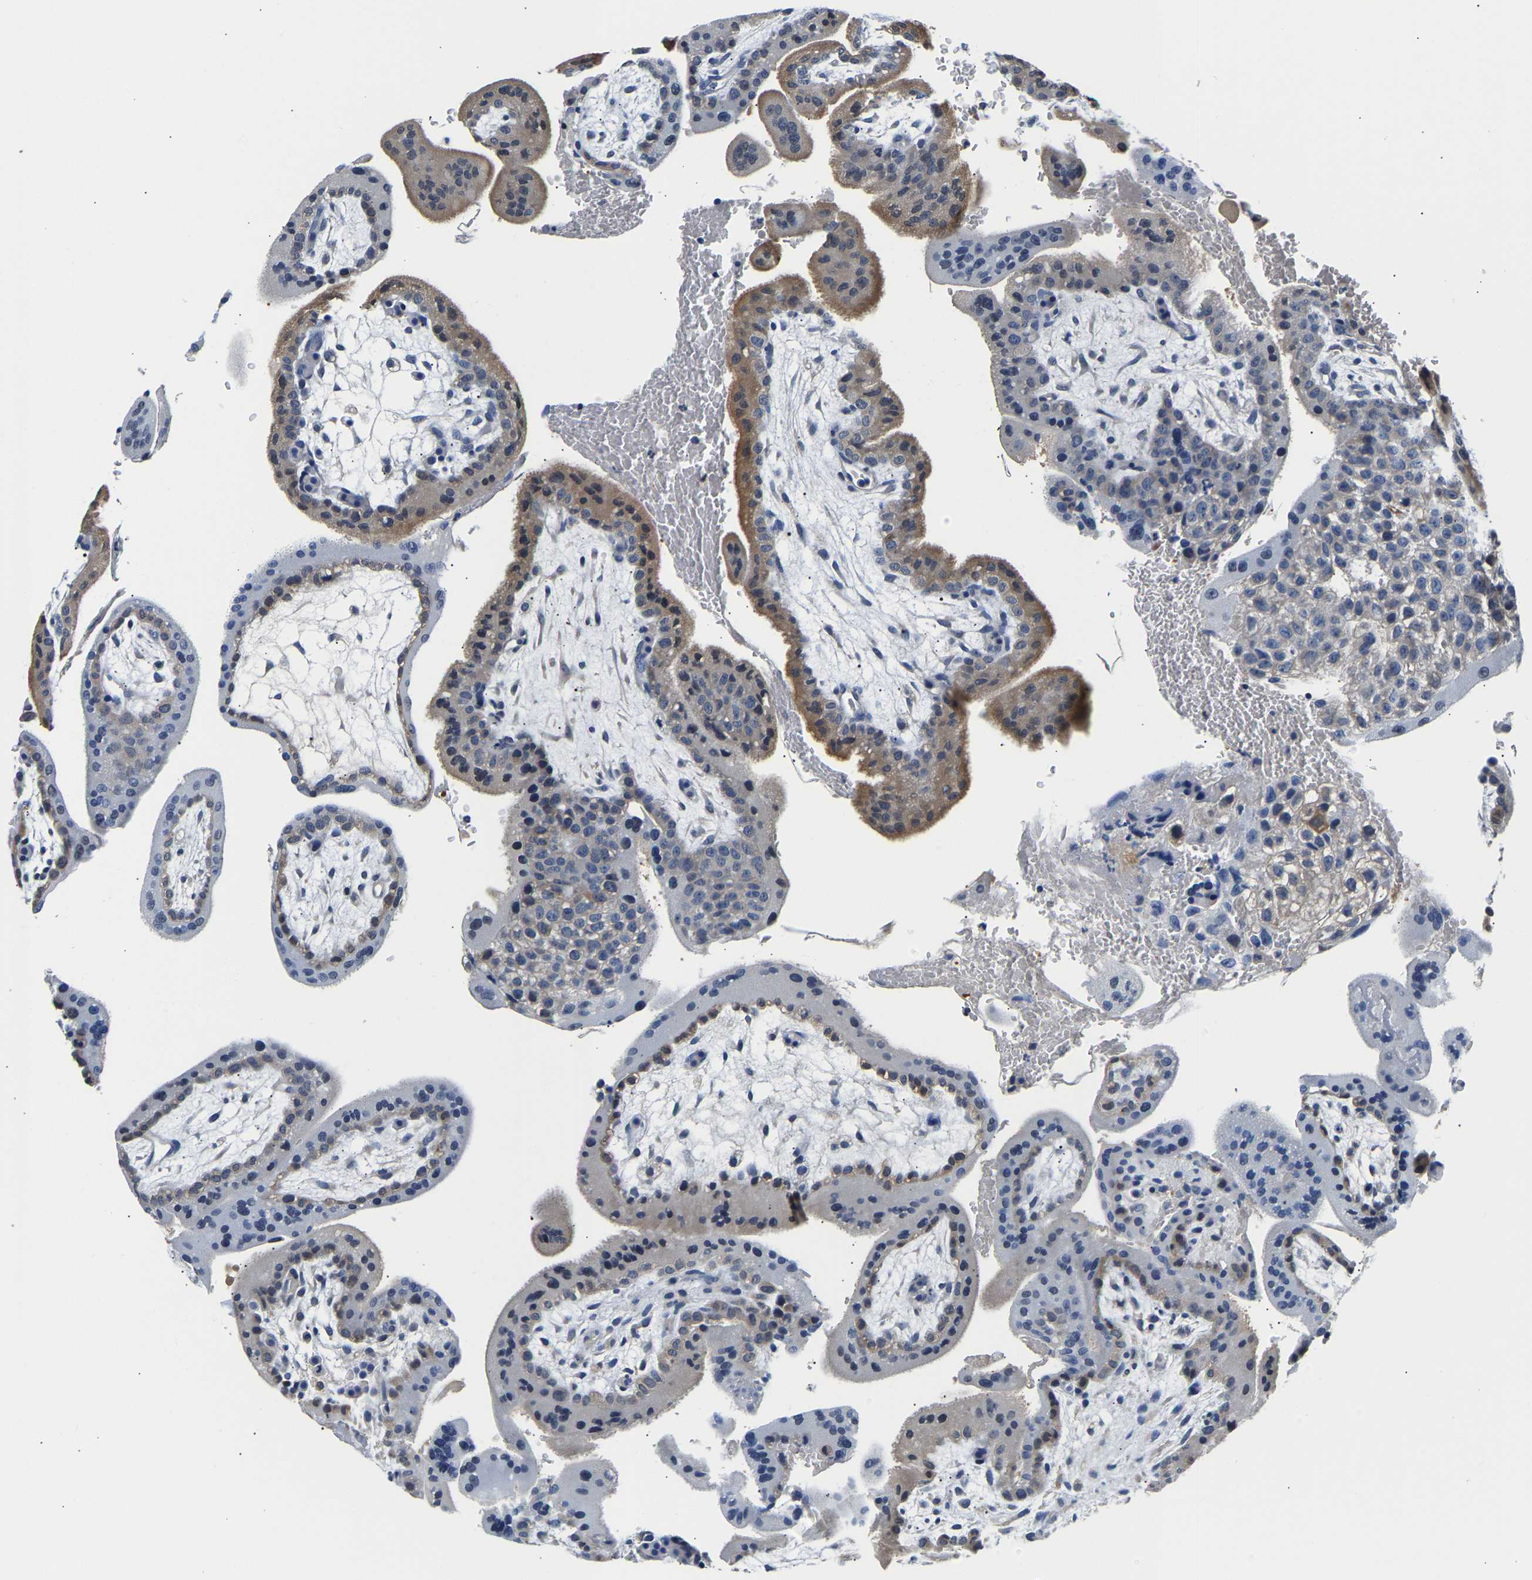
{"staining": {"intensity": "moderate", "quantity": ">75%", "location": "cytoplasmic/membranous"}, "tissue": "placenta", "cell_type": "Decidual cells", "image_type": "normal", "snomed": [{"axis": "morphology", "description": "Normal tissue, NOS"}, {"axis": "topography", "description": "Placenta"}], "caption": "Placenta stained with IHC reveals moderate cytoplasmic/membranous positivity in approximately >75% of decidual cells.", "gene": "UCHL3", "patient": {"sex": "female", "age": 35}}